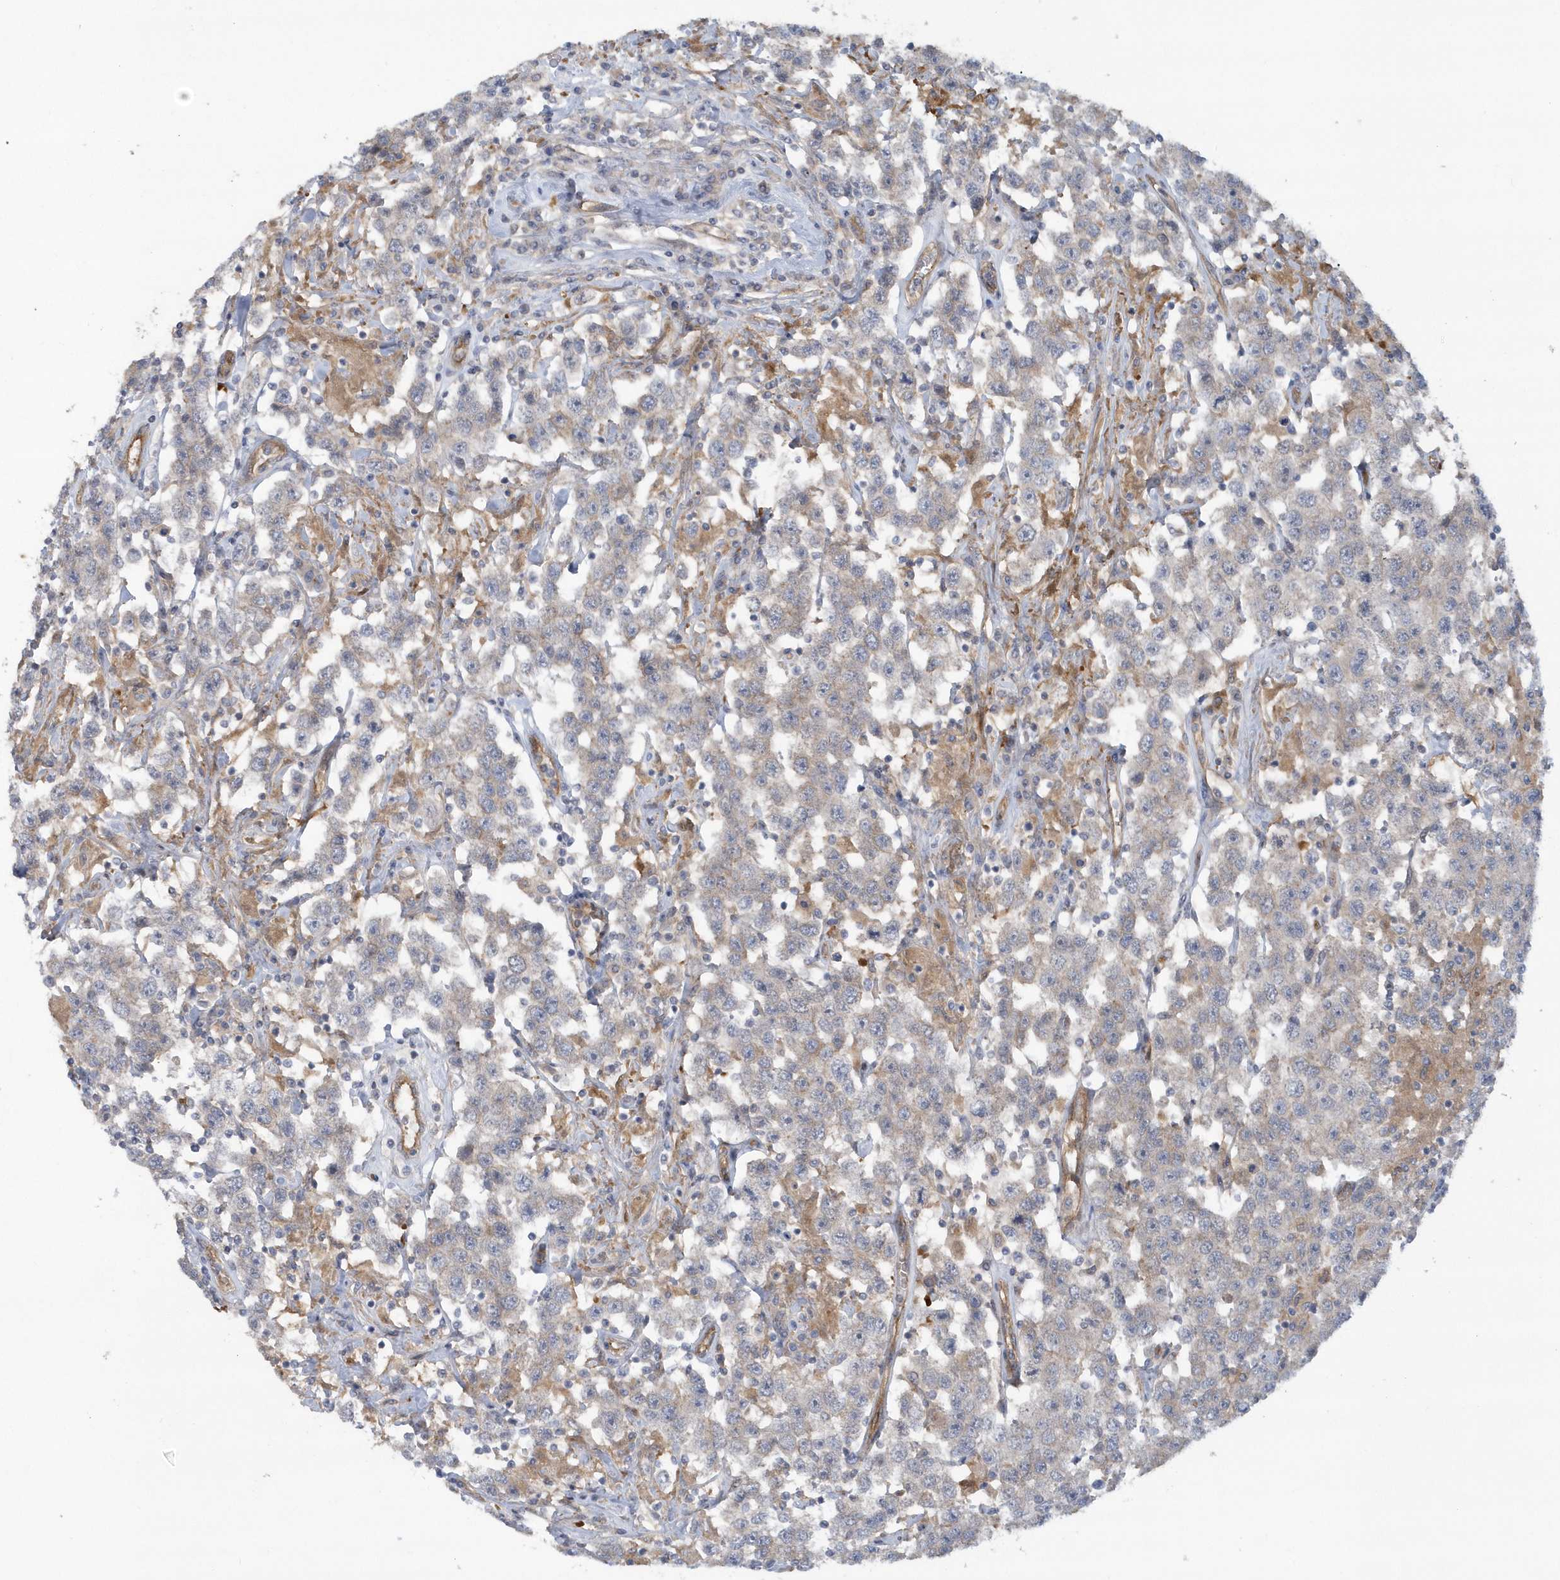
{"staining": {"intensity": "negative", "quantity": "none", "location": "none"}, "tissue": "testis cancer", "cell_type": "Tumor cells", "image_type": "cancer", "snomed": [{"axis": "morphology", "description": "Seminoma, NOS"}, {"axis": "topography", "description": "Testis"}], "caption": "Testis cancer was stained to show a protein in brown. There is no significant staining in tumor cells.", "gene": "RAI14", "patient": {"sex": "male", "age": 41}}